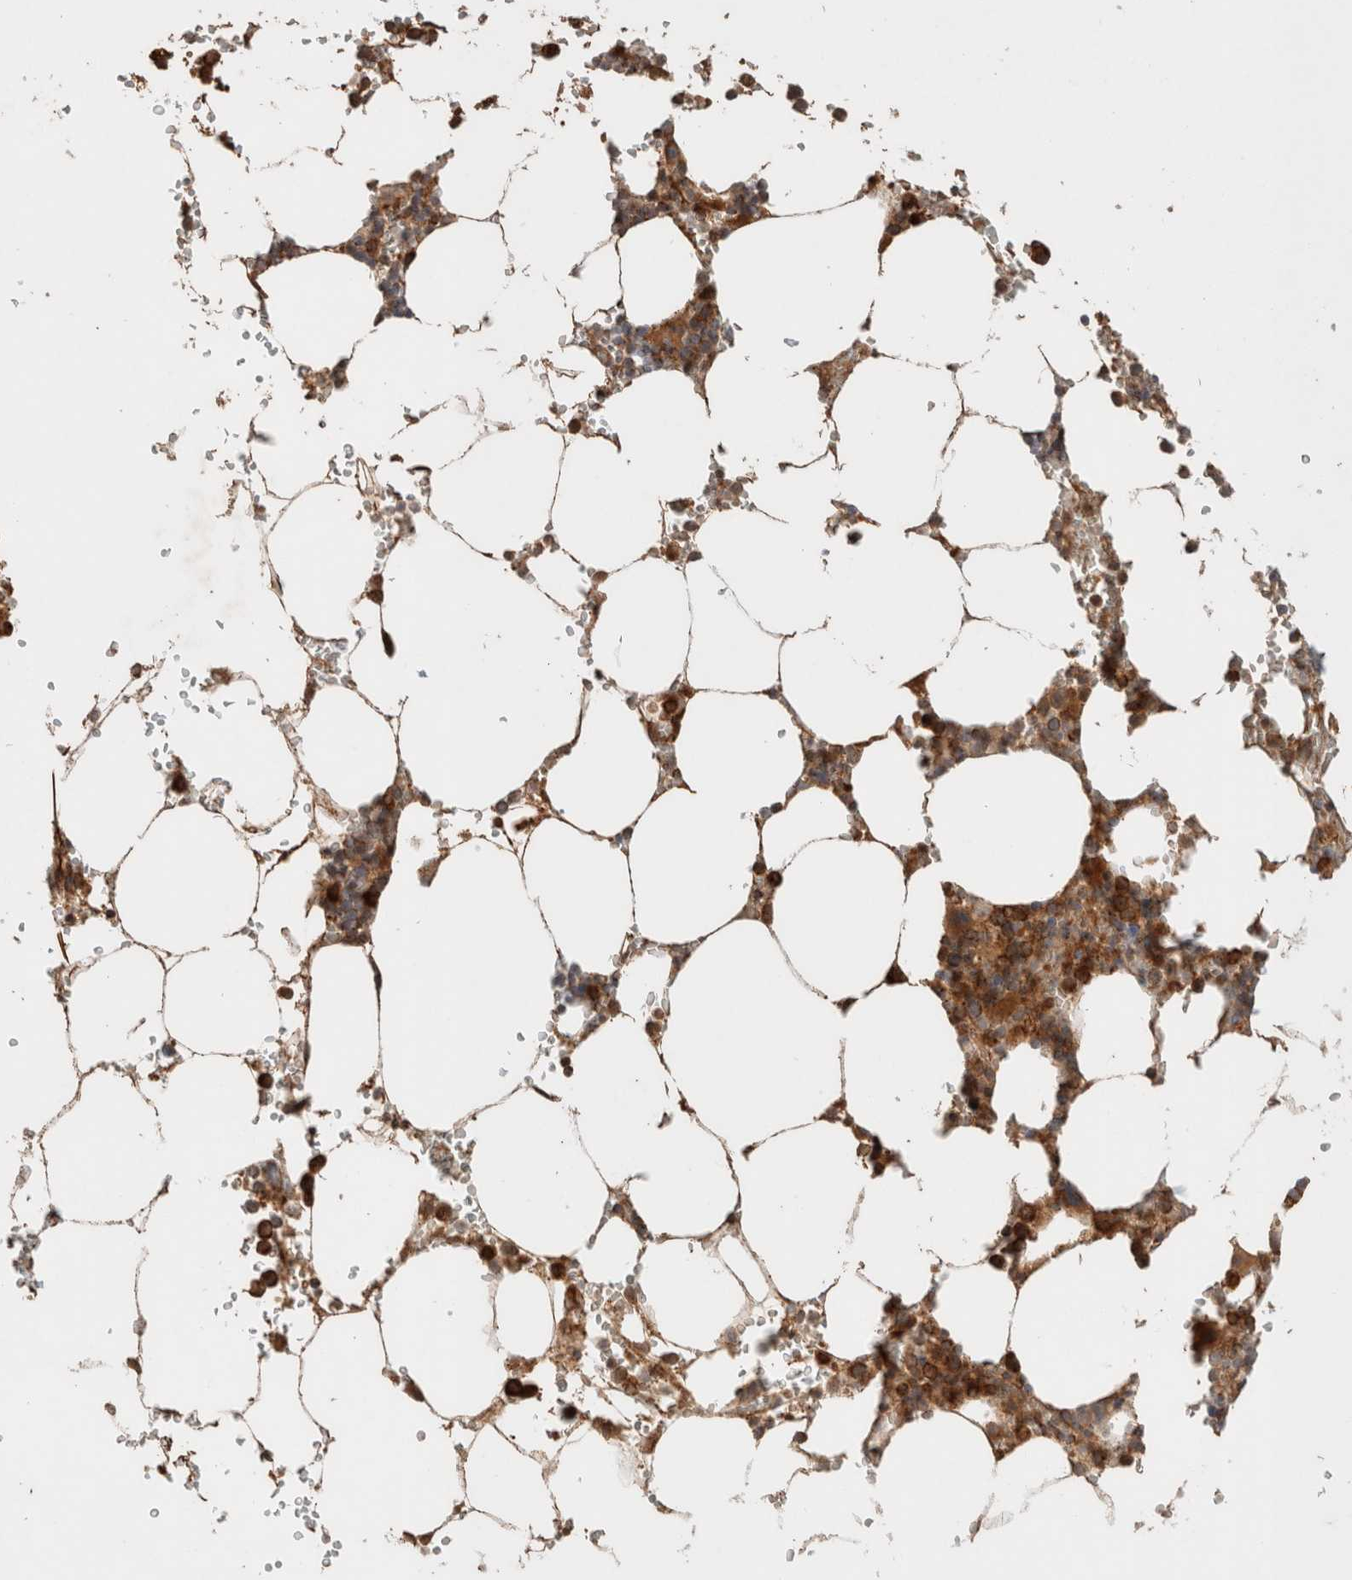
{"staining": {"intensity": "strong", "quantity": ">75%", "location": "cytoplasmic/membranous"}, "tissue": "bone marrow", "cell_type": "Hematopoietic cells", "image_type": "normal", "snomed": [{"axis": "morphology", "description": "Normal tissue, NOS"}, {"axis": "topography", "description": "Bone marrow"}], "caption": "A brown stain shows strong cytoplasmic/membranous expression of a protein in hematopoietic cells of normal bone marrow. (DAB IHC, brown staining for protein, blue staining for nuclei).", "gene": "EIF2B3", "patient": {"sex": "male", "age": 70}}